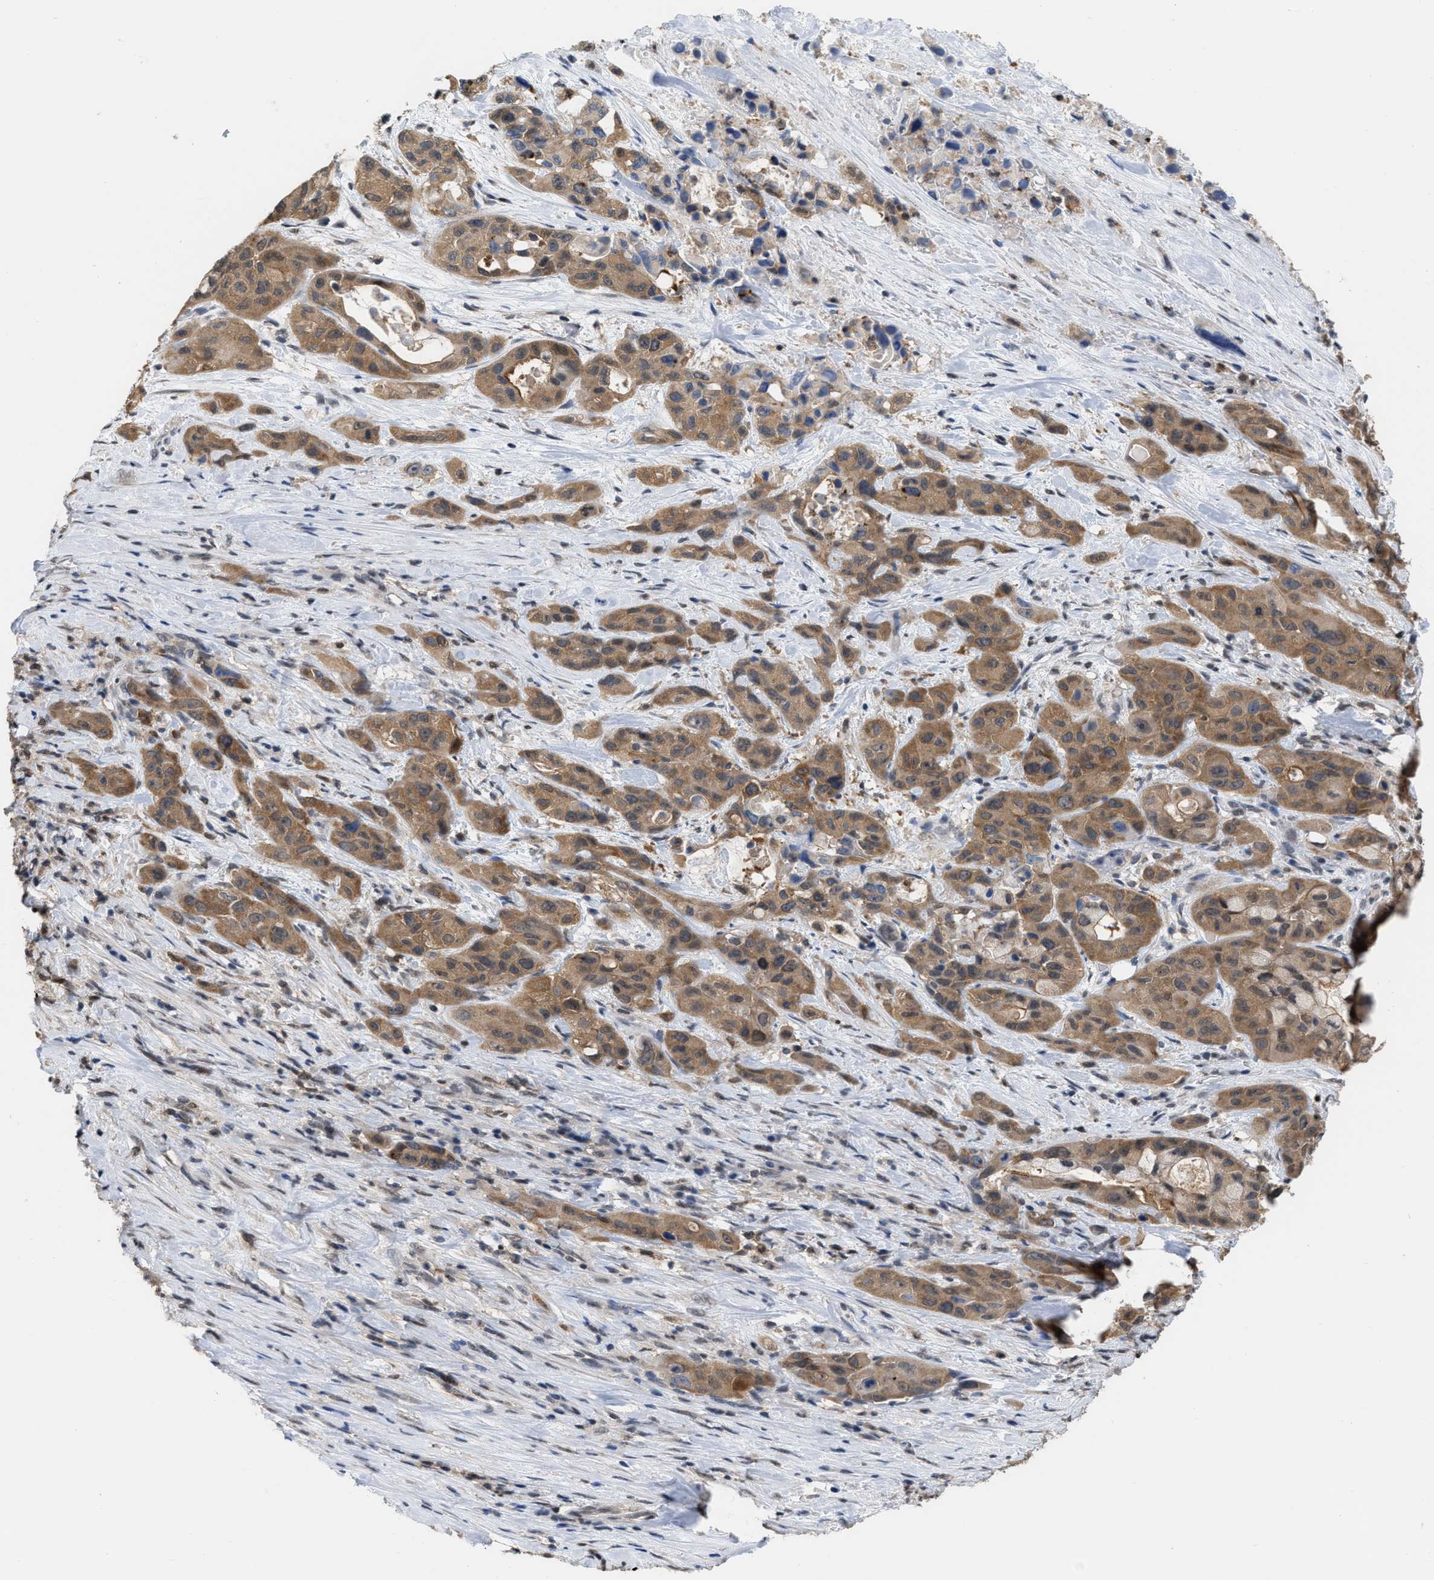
{"staining": {"intensity": "moderate", "quantity": ">75%", "location": "cytoplasmic/membranous"}, "tissue": "pancreatic cancer", "cell_type": "Tumor cells", "image_type": "cancer", "snomed": [{"axis": "morphology", "description": "Adenocarcinoma, NOS"}, {"axis": "topography", "description": "Pancreas"}], "caption": "Immunohistochemistry (IHC) histopathology image of neoplastic tissue: adenocarcinoma (pancreatic) stained using immunohistochemistry demonstrates medium levels of moderate protein expression localized specifically in the cytoplasmic/membranous of tumor cells, appearing as a cytoplasmic/membranous brown color.", "gene": "BAIAP2L1", "patient": {"sex": "male", "age": 53}}